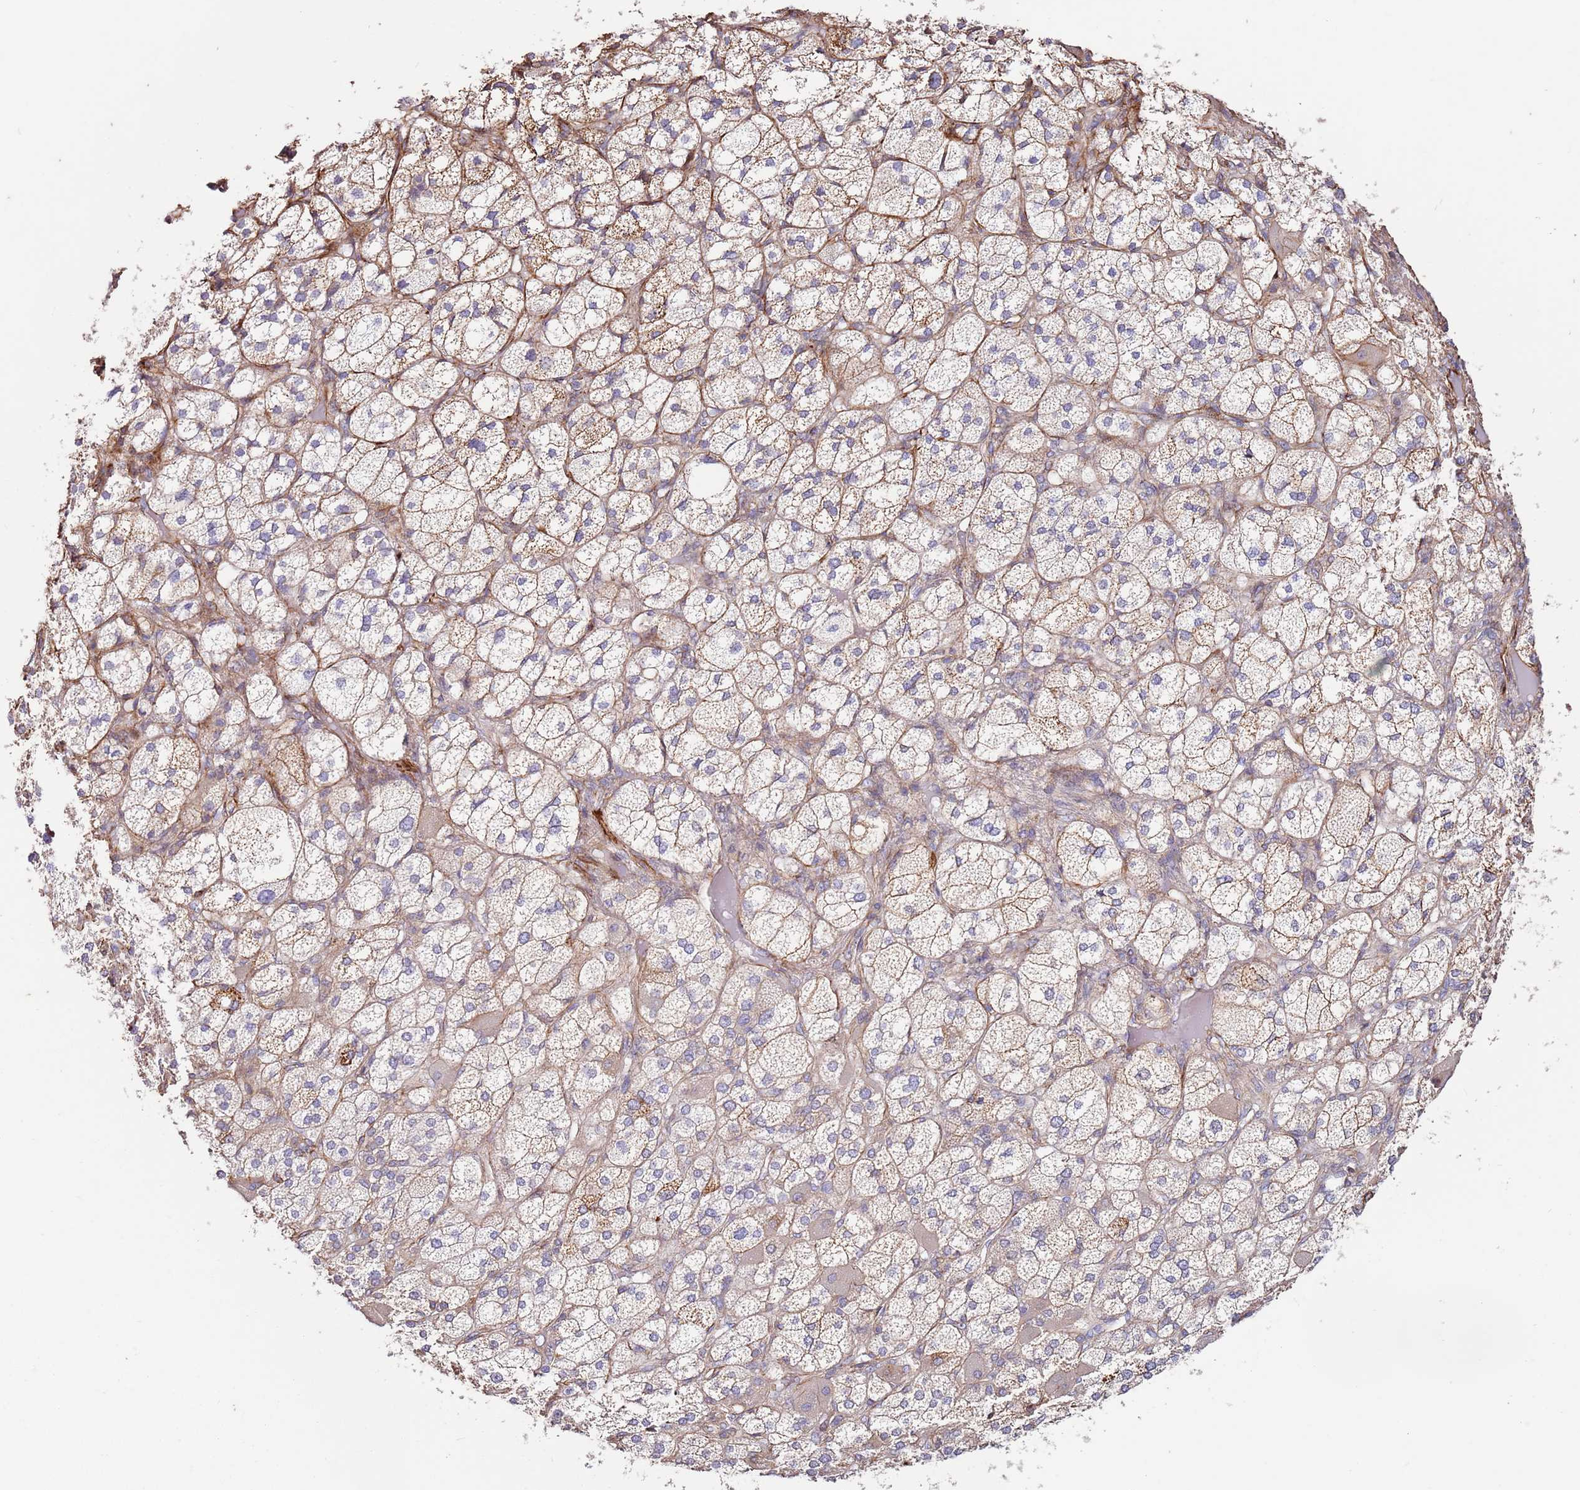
{"staining": {"intensity": "moderate", "quantity": "25%-75%", "location": "cytoplasmic/membranous"}, "tissue": "adrenal gland", "cell_type": "Glandular cells", "image_type": "normal", "snomed": [{"axis": "morphology", "description": "Normal tissue, NOS"}, {"axis": "topography", "description": "Adrenal gland"}], "caption": "Adrenal gland was stained to show a protein in brown. There is medium levels of moderate cytoplasmic/membranous expression in about 25%-75% of glandular cells. Immunohistochemistry stains the protein in brown and the nuclei are stained blue.", "gene": "MRGPRE", "patient": {"sex": "female", "age": 61}}